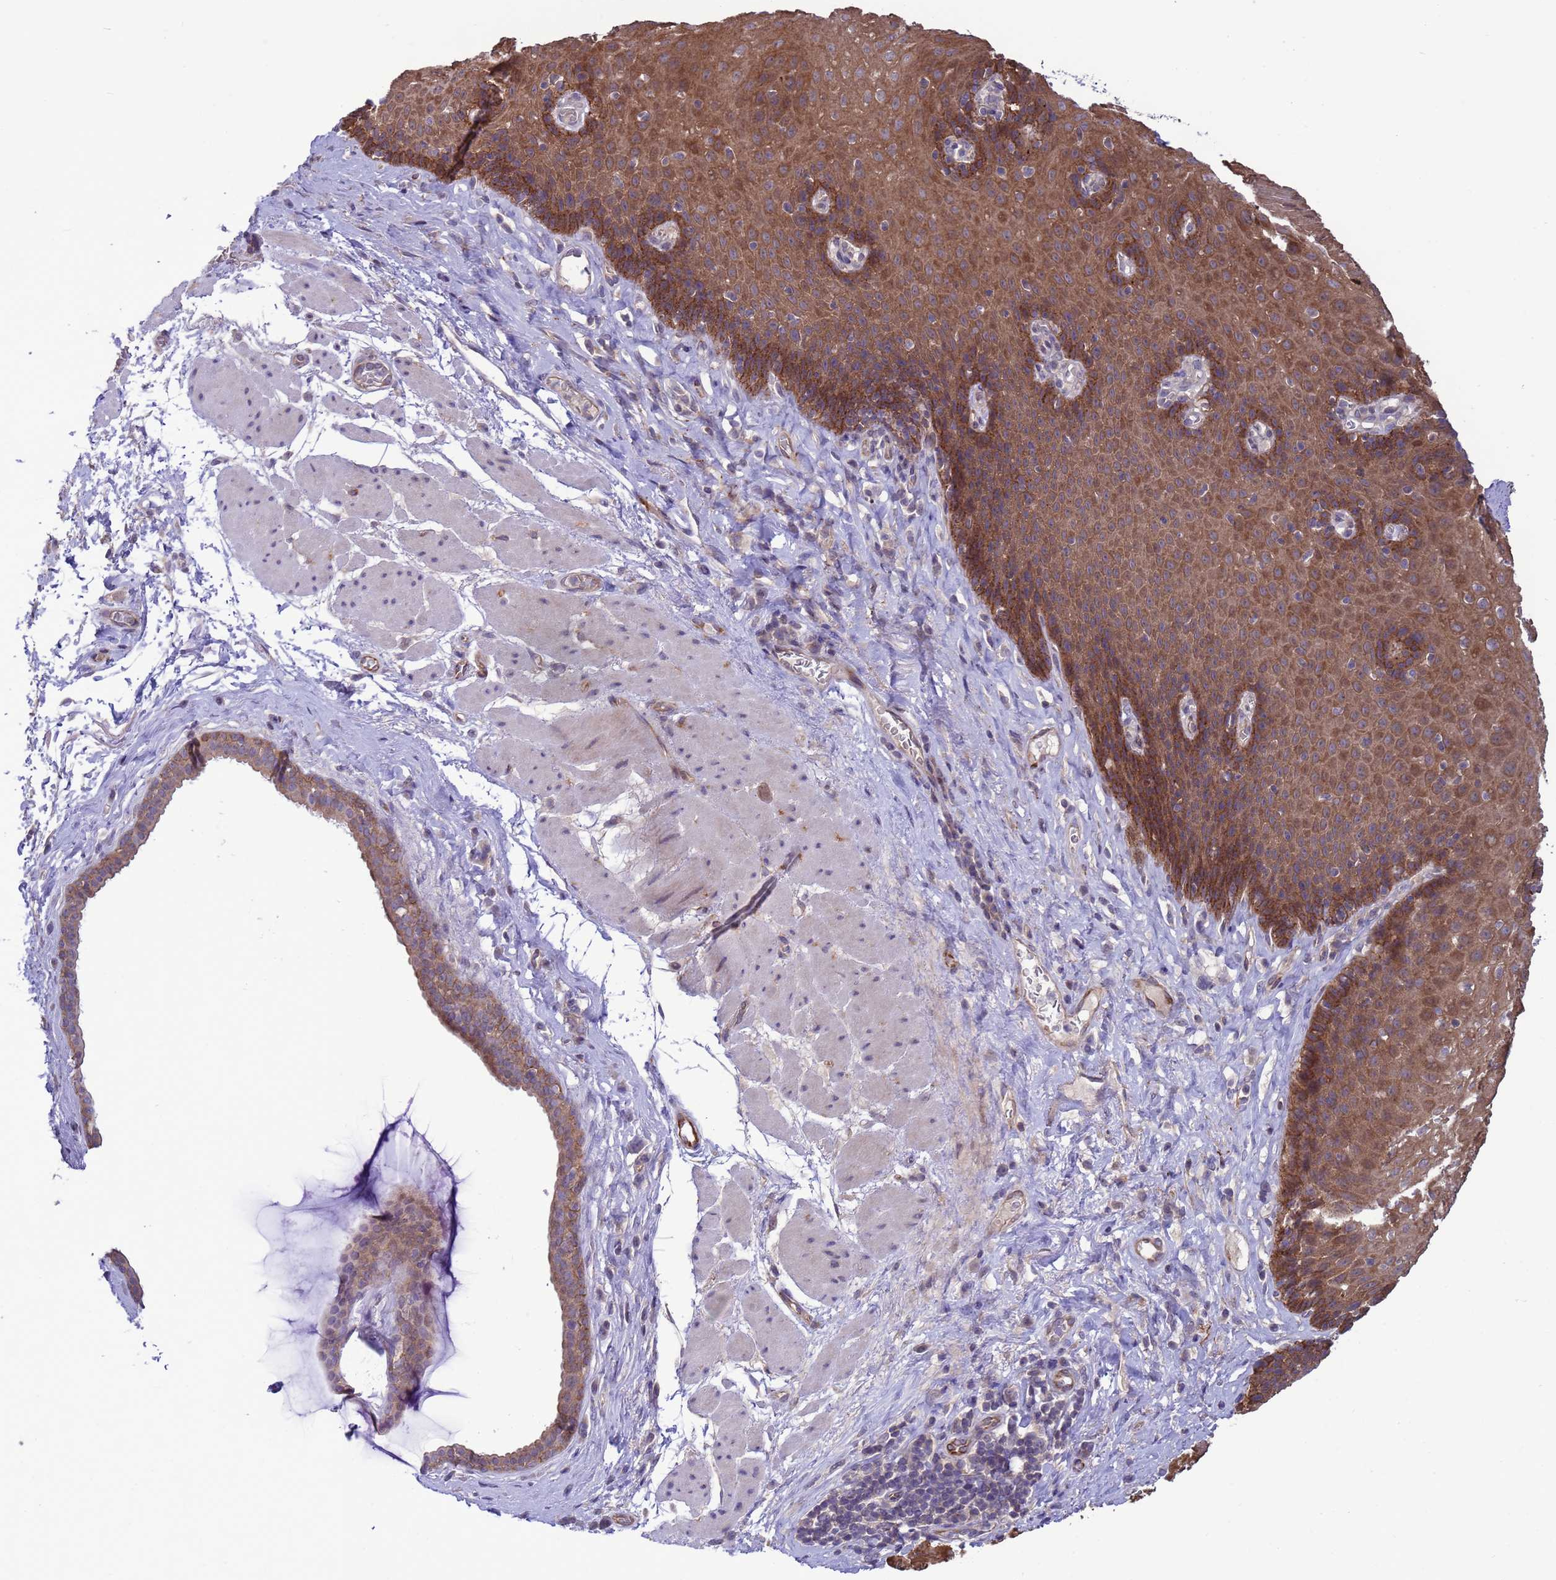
{"staining": {"intensity": "moderate", "quantity": ">75%", "location": "cytoplasmic/membranous"}, "tissue": "esophagus", "cell_type": "Squamous epithelial cells", "image_type": "normal", "snomed": [{"axis": "morphology", "description": "Normal tissue, NOS"}, {"axis": "topography", "description": "Esophagus"}], "caption": "This histopathology image demonstrates unremarkable esophagus stained with IHC to label a protein in brown. The cytoplasmic/membranous of squamous epithelial cells show moderate positivity for the protein. Nuclei are counter-stained blue.", "gene": "GJA10", "patient": {"sex": "female", "age": 66}}